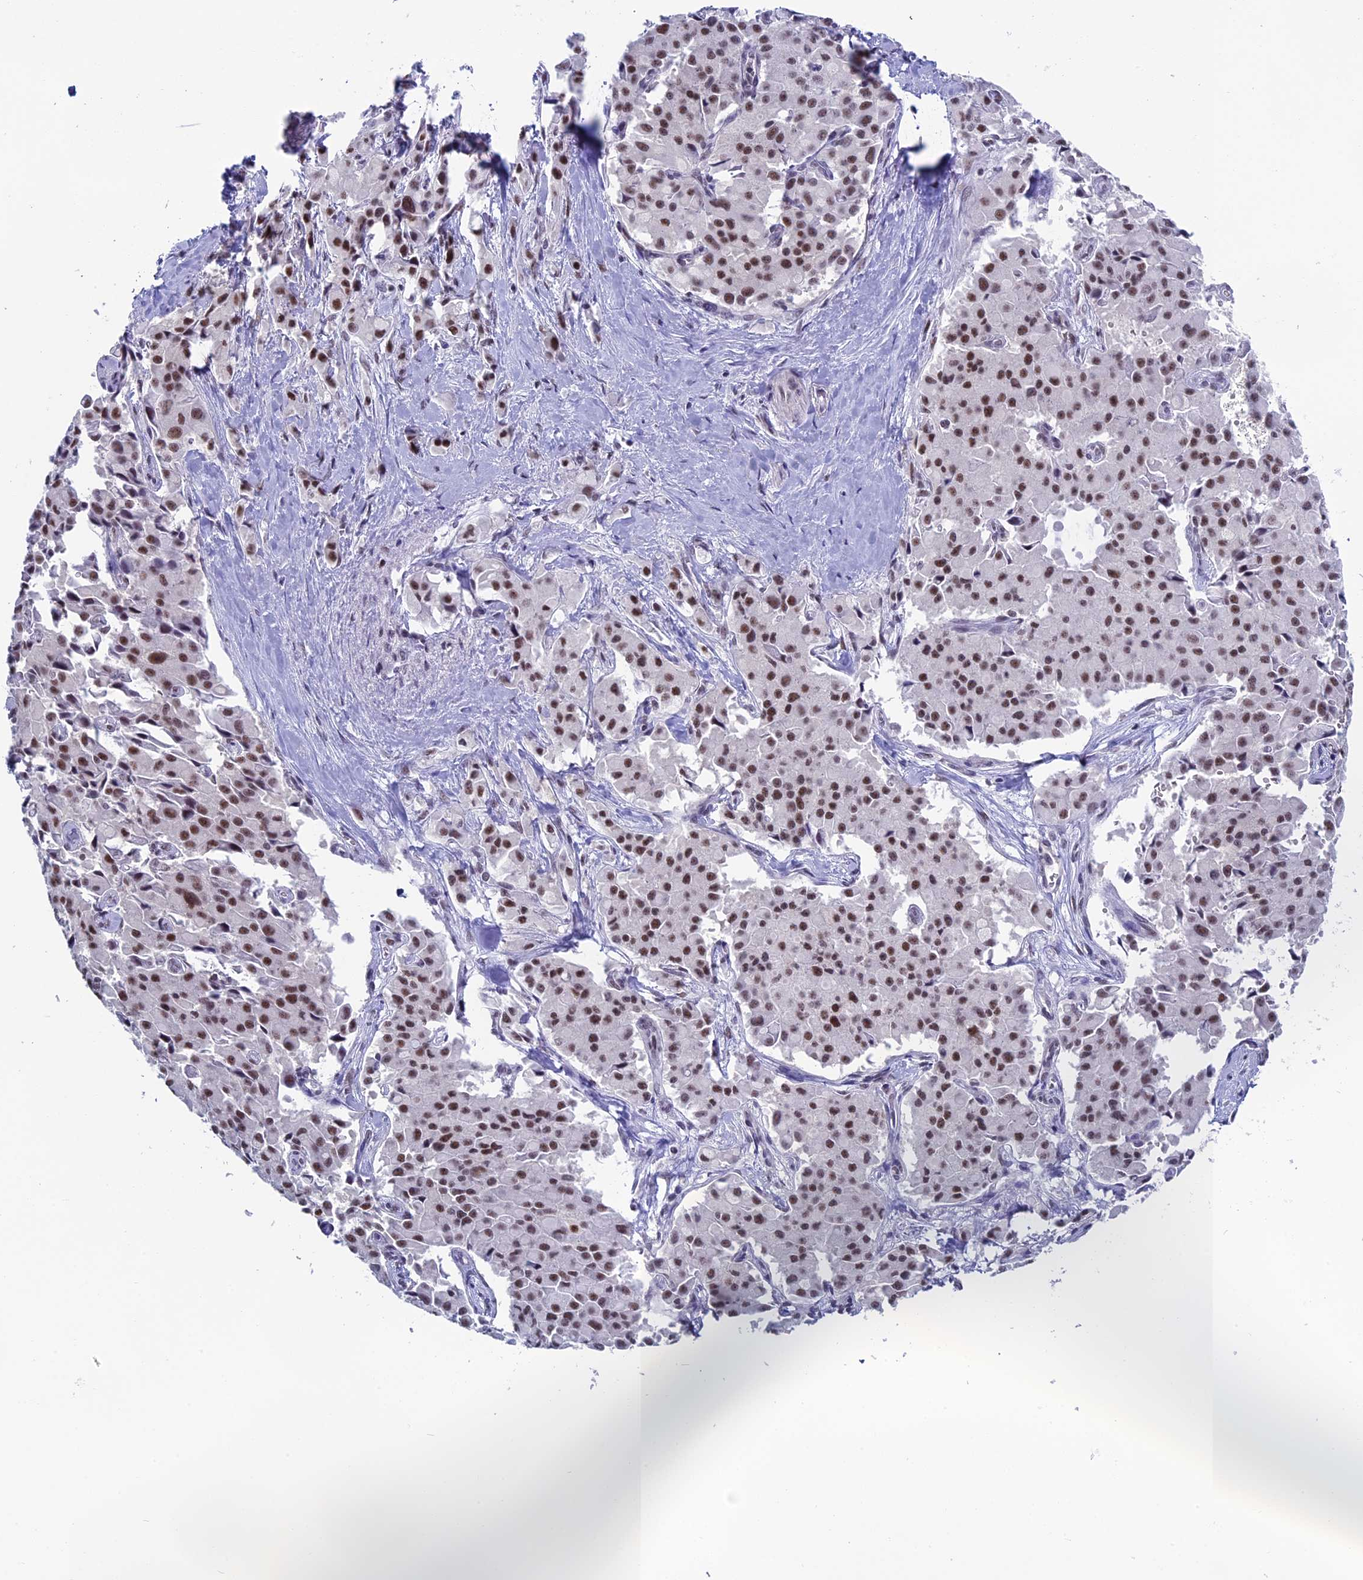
{"staining": {"intensity": "moderate", "quantity": ">75%", "location": "nuclear"}, "tissue": "pancreatic cancer", "cell_type": "Tumor cells", "image_type": "cancer", "snomed": [{"axis": "morphology", "description": "Adenocarcinoma, NOS"}, {"axis": "topography", "description": "Pancreas"}], "caption": "Immunohistochemical staining of human pancreatic cancer (adenocarcinoma) displays medium levels of moderate nuclear staining in about >75% of tumor cells.", "gene": "CD2BP2", "patient": {"sex": "male", "age": 65}}